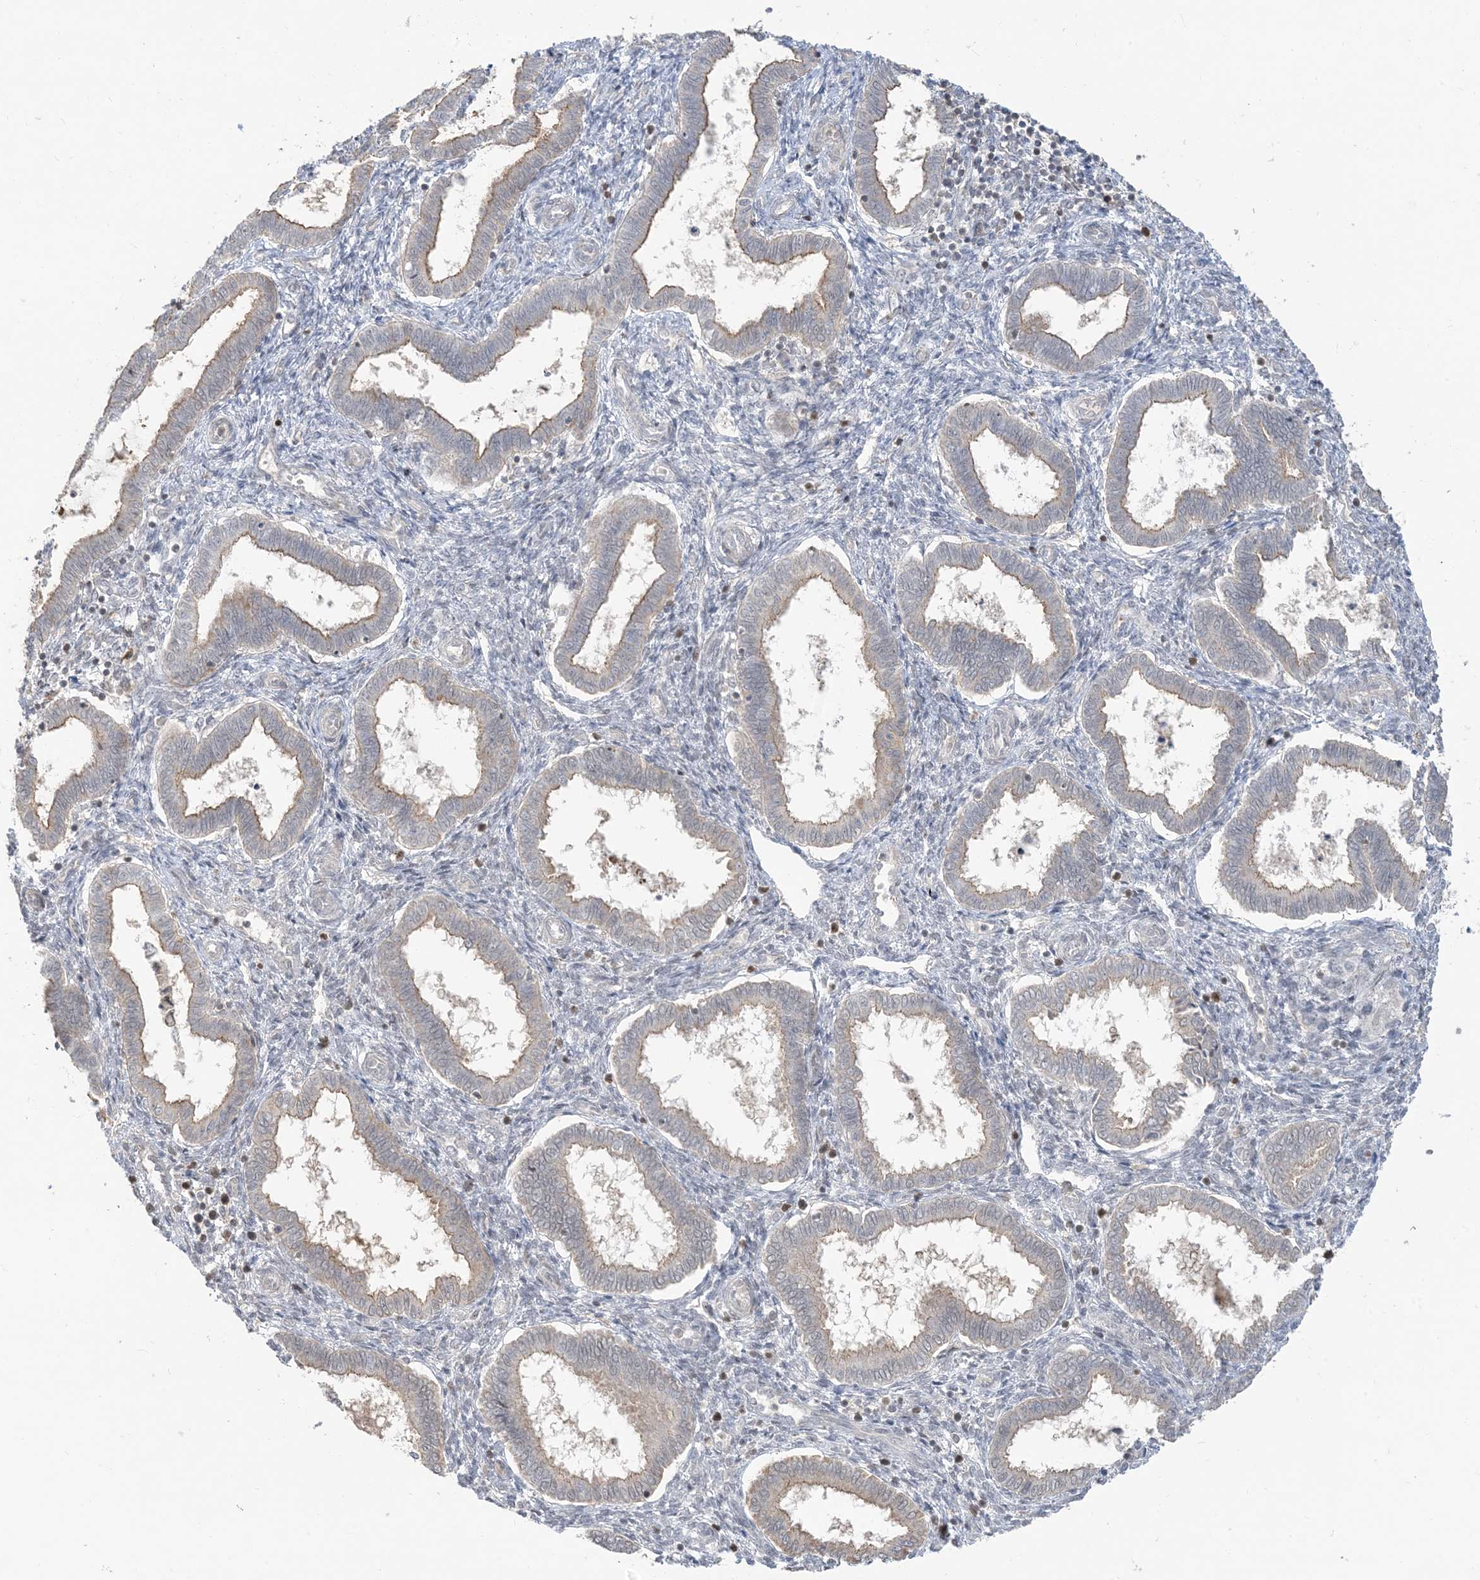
{"staining": {"intensity": "negative", "quantity": "none", "location": "none"}, "tissue": "endometrium", "cell_type": "Cells in endometrial stroma", "image_type": "normal", "snomed": [{"axis": "morphology", "description": "Normal tissue, NOS"}, {"axis": "topography", "description": "Endometrium"}], "caption": "DAB (3,3'-diaminobenzidine) immunohistochemical staining of benign human endometrium shows no significant staining in cells in endometrial stroma.", "gene": "PRRT3", "patient": {"sex": "female", "age": 24}}